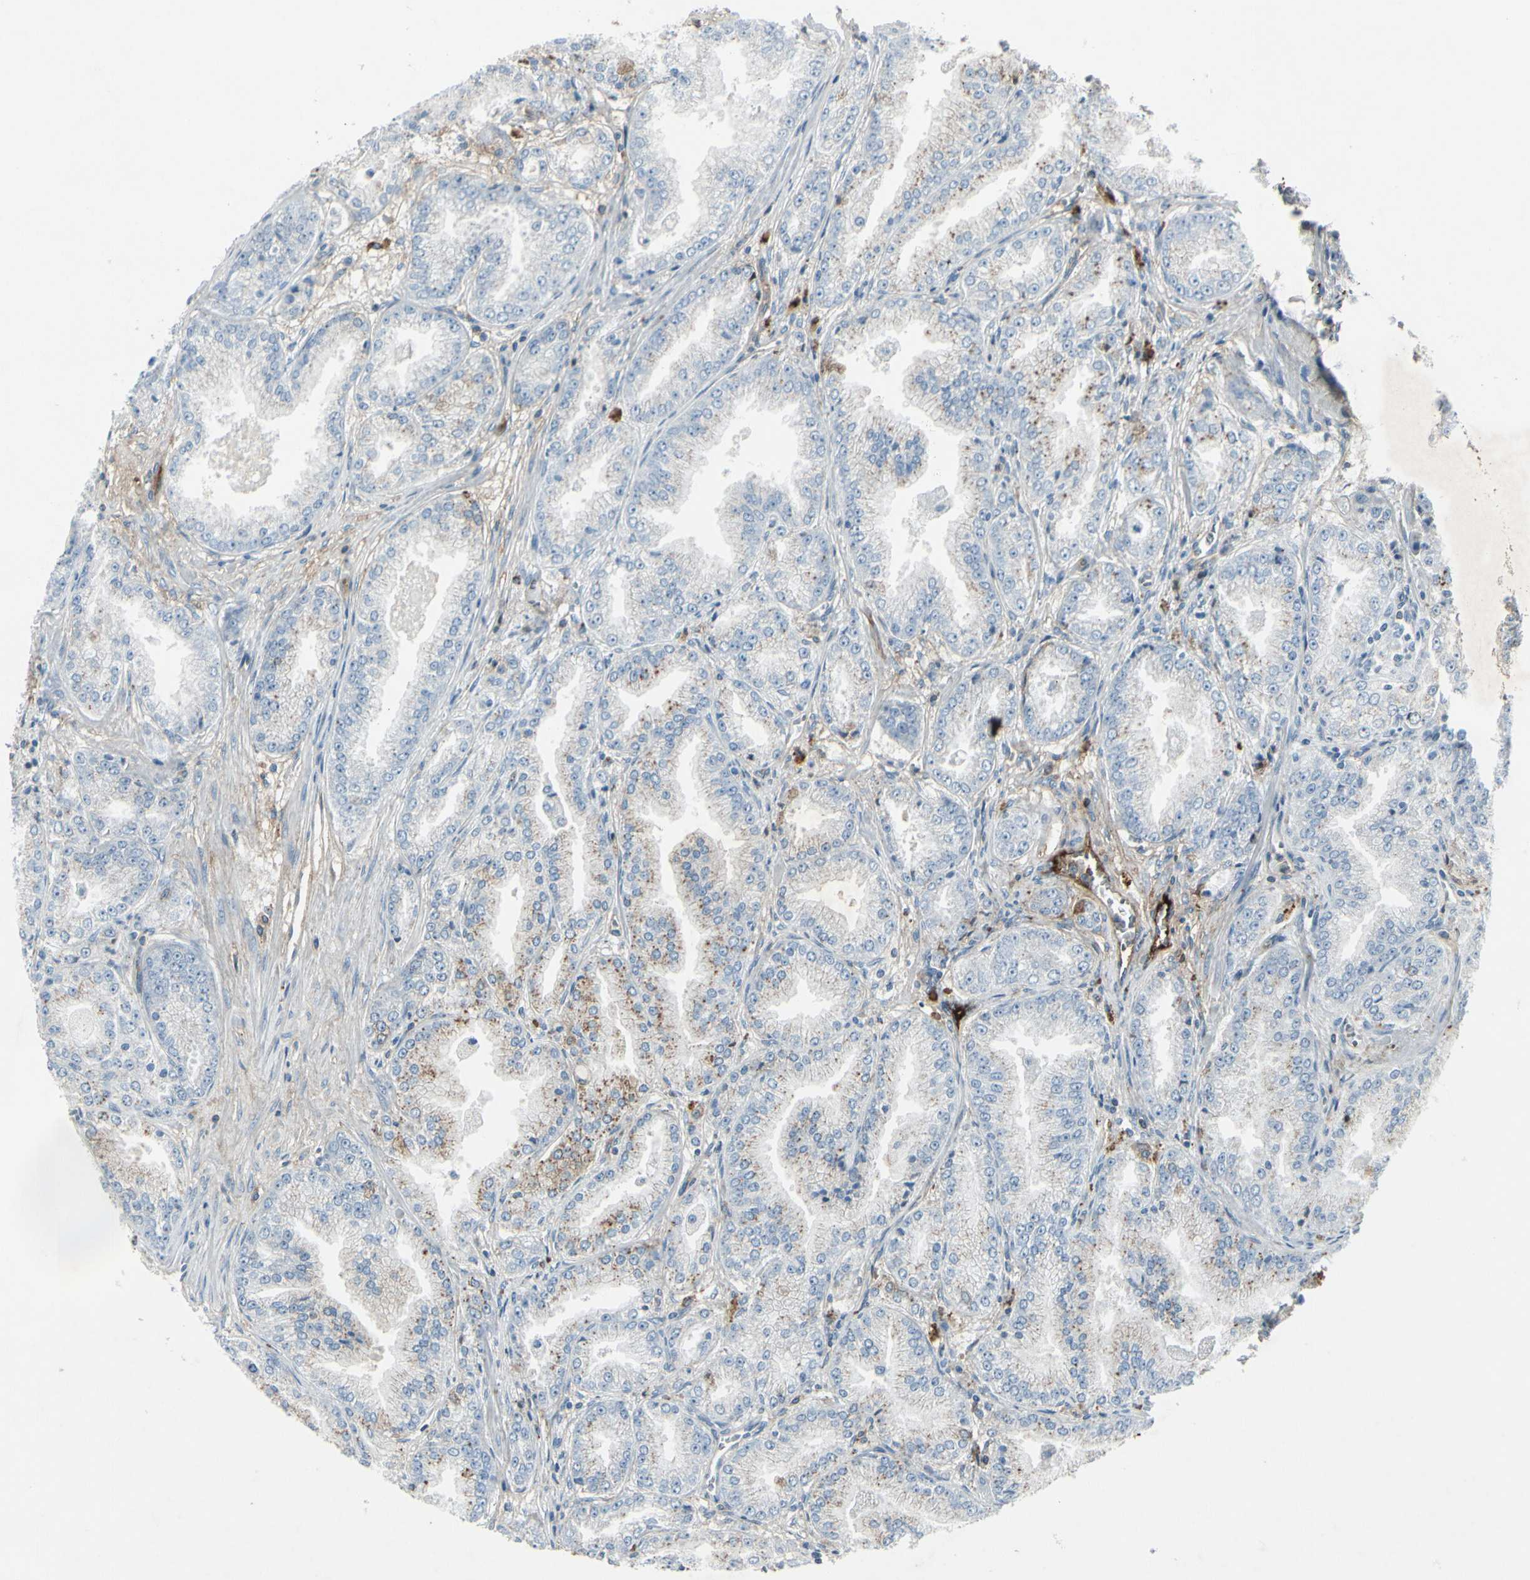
{"staining": {"intensity": "moderate", "quantity": "<25%", "location": "cytoplasmic/membranous"}, "tissue": "prostate cancer", "cell_type": "Tumor cells", "image_type": "cancer", "snomed": [{"axis": "morphology", "description": "Adenocarcinoma, High grade"}, {"axis": "topography", "description": "Prostate"}], "caption": "Immunohistochemical staining of human prostate cancer (high-grade adenocarcinoma) shows low levels of moderate cytoplasmic/membranous protein expression in approximately <25% of tumor cells. (DAB (3,3'-diaminobenzidine) IHC, brown staining for protein, blue staining for nuclei).", "gene": "IGHM", "patient": {"sex": "male", "age": 61}}